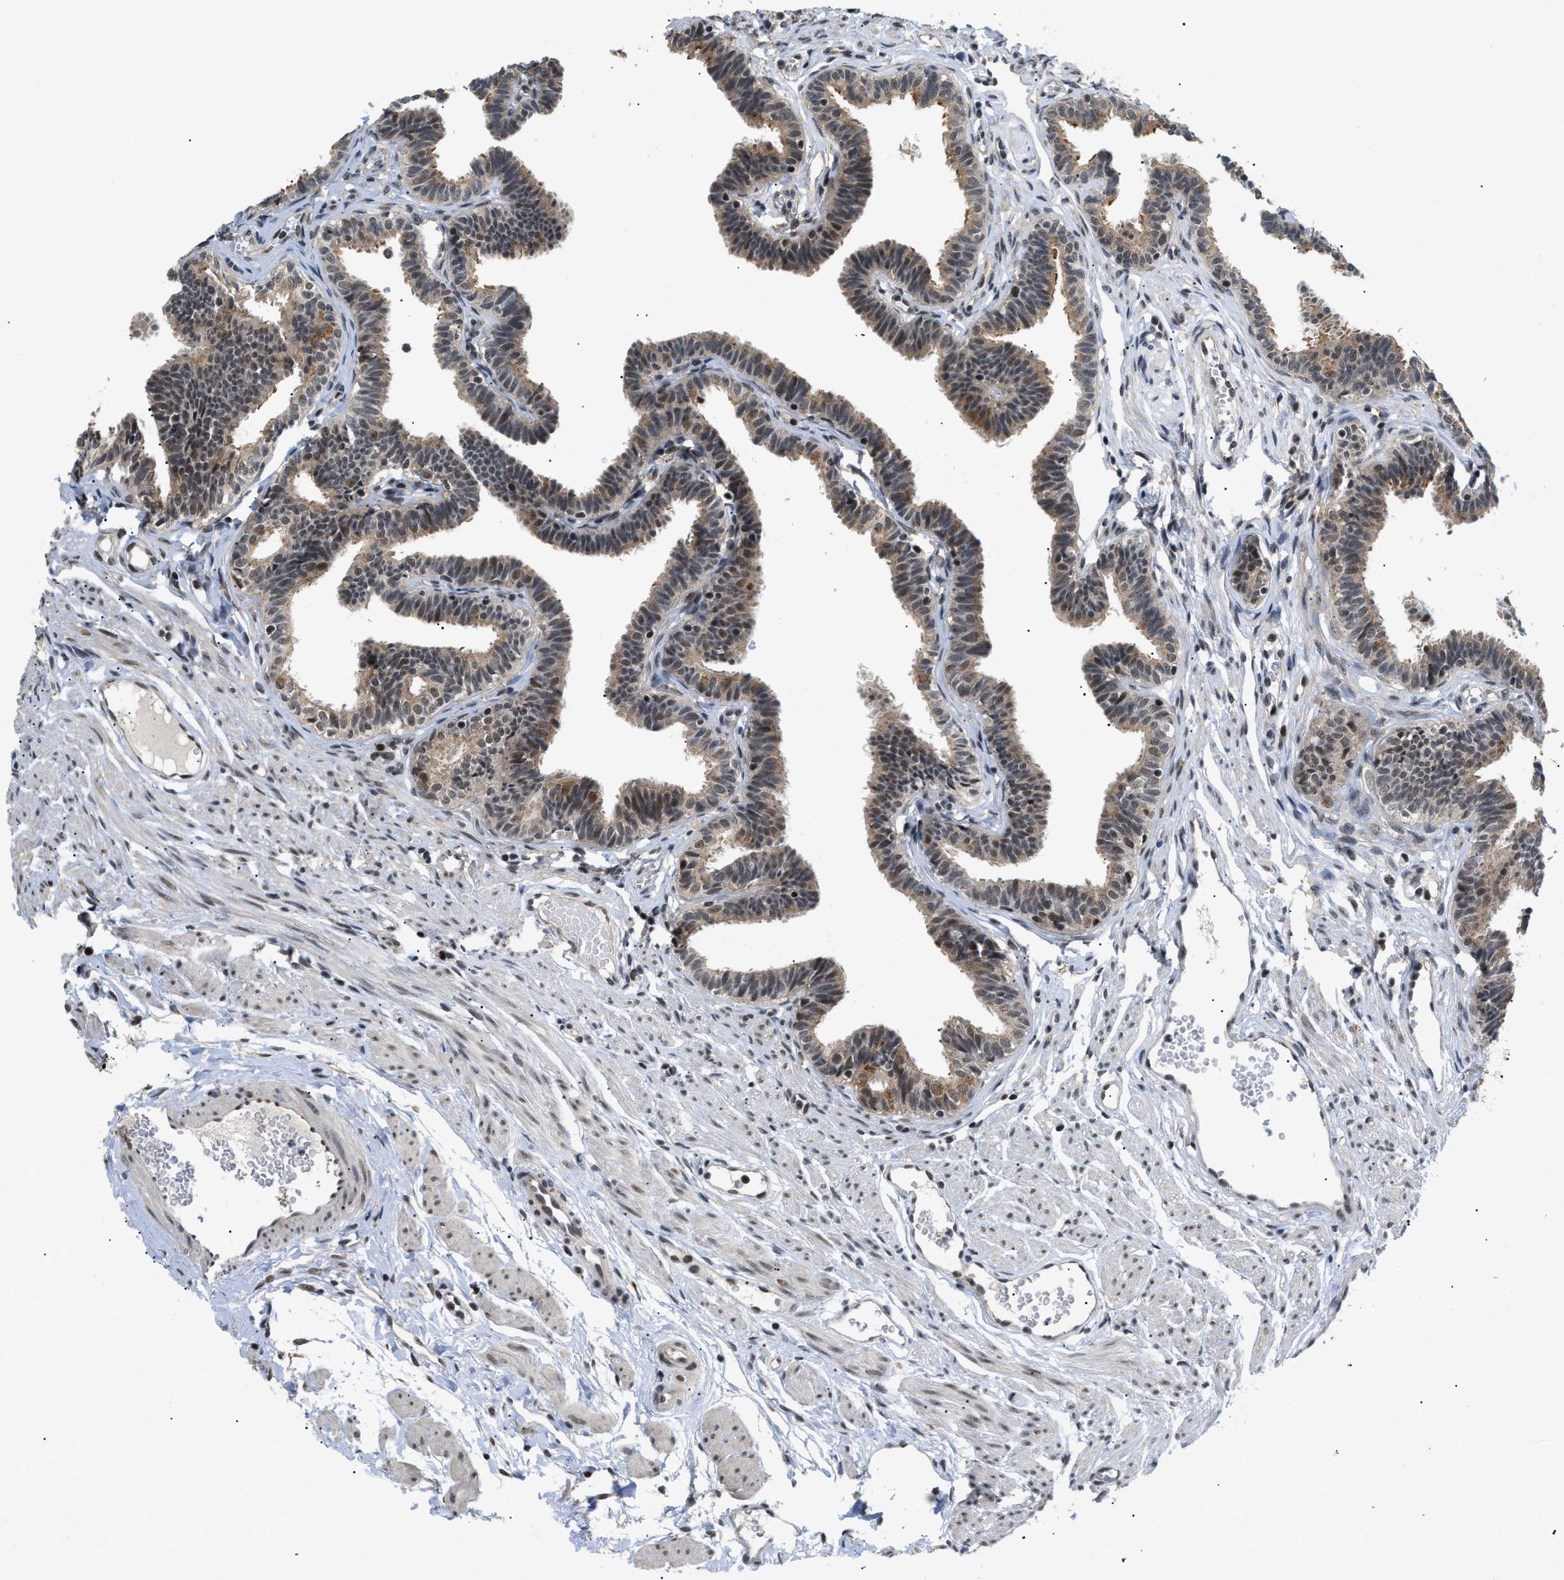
{"staining": {"intensity": "weak", "quantity": ">75%", "location": "cytoplasmic/membranous,nuclear"}, "tissue": "fallopian tube", "cell_type": "Glandular cells", "image_type": "normal", "snomed": [{"axis": "morphology", "description": "Normal tissue, NOS"}, {"axis": "topography", "description": "Fallopian tube"}, {"axis": "topography", "description": "Ovary"}], "caption": "Immunohistochemistry (IHC) (DAB) staining of benign human fallopian tube reveals weak cytoplasmic/membranous,nuclear protein positivity in about >75% of glandular cells. (IHC, brightfield microscopy, high magnification).", "gene": "ZBTB11", "patient": {"sex": "female", "age": 23}}